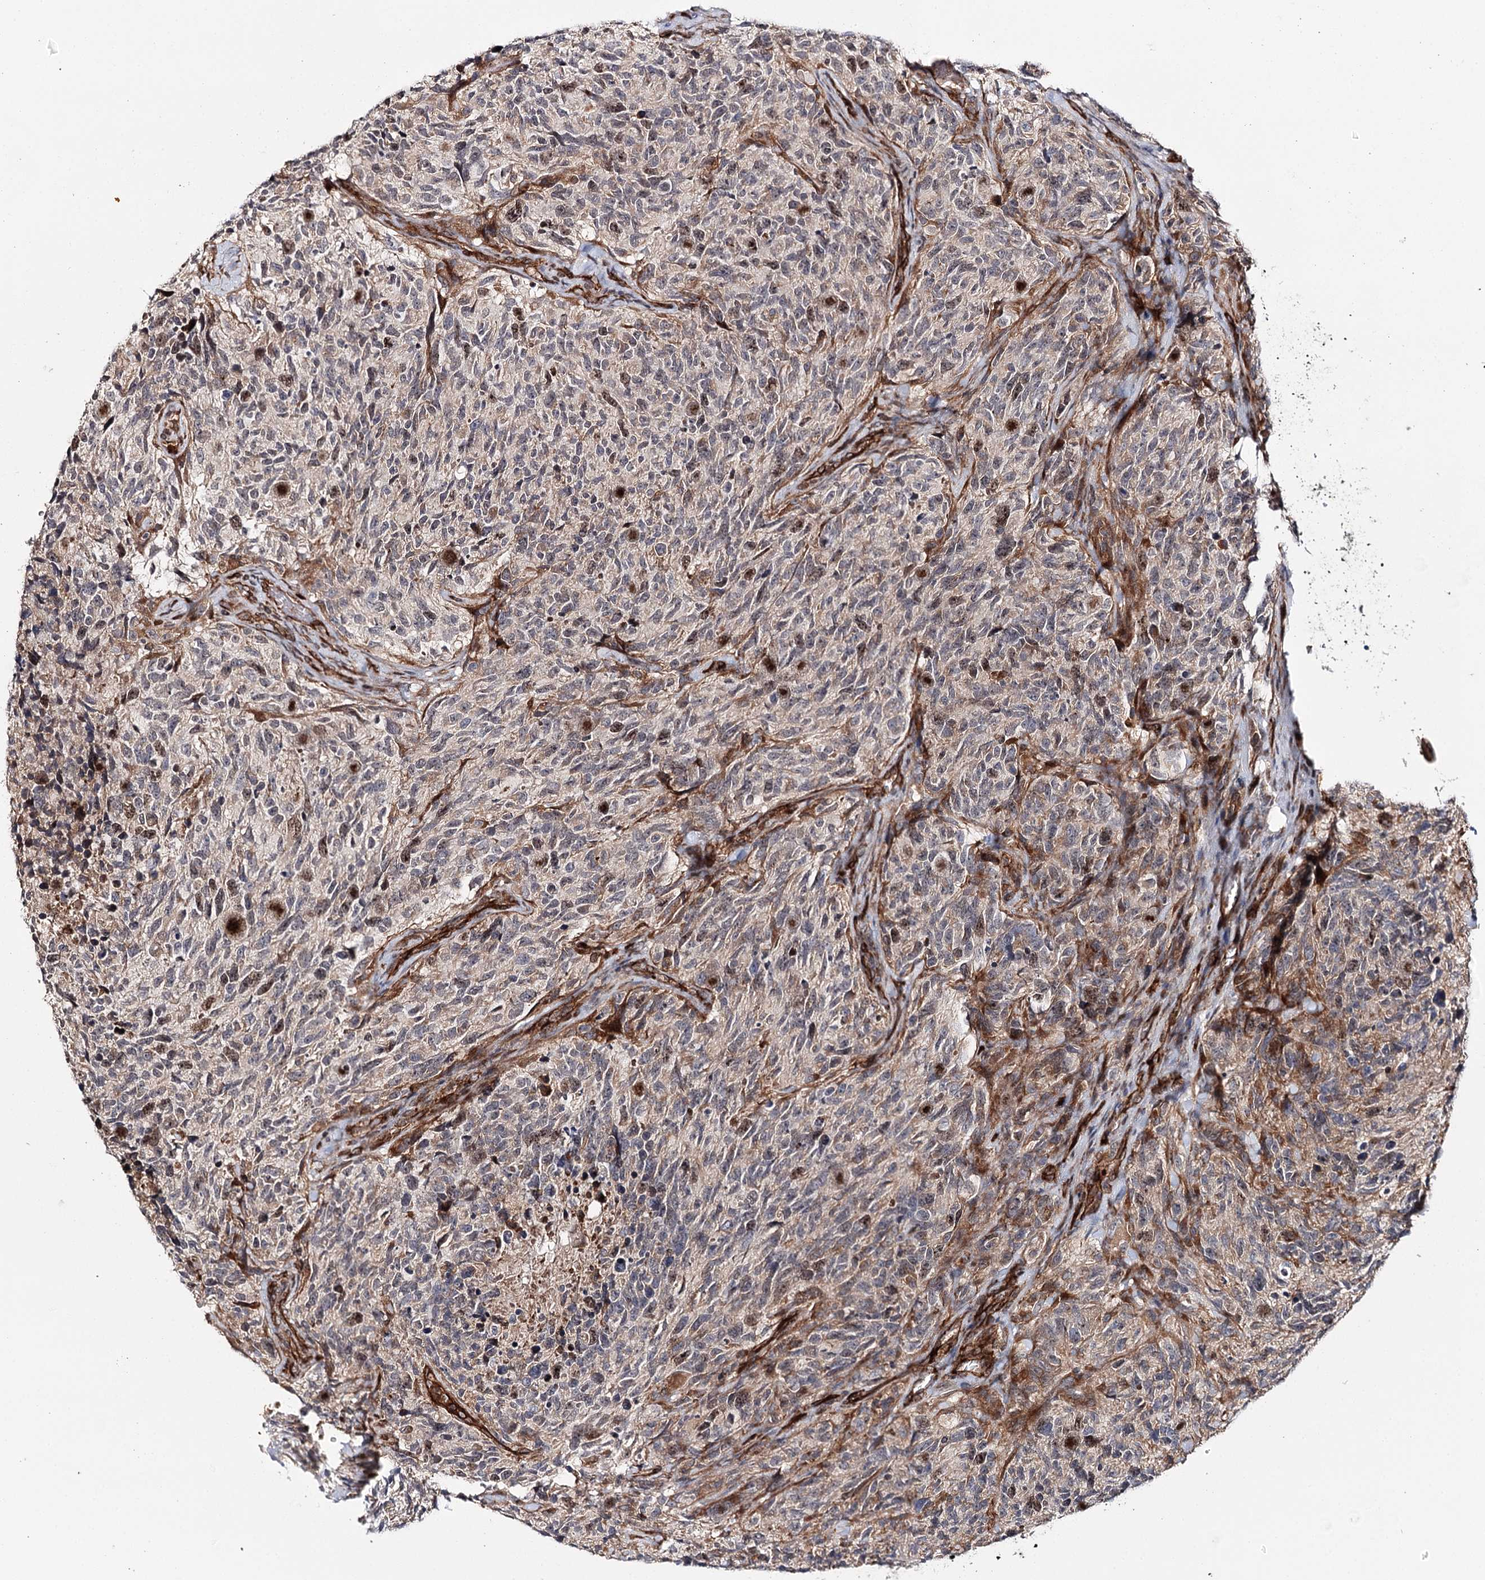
{"staining": {"intensity": "weak", "quantity": "25%-75%", "location": "cytoplasmic/membranous"}, "tissue": "glioma", "cell_type": "Tumor cells", "image_type": "cancer", "snomed": [{"axis": "morphology", "description": "Glioma, malignant, High grade"}, {"axis": "topography", "description": "Brain"}], "caption": "Immunohistochemistry (IHC) of glioma reveals low levels of weak cytoplasmic/membranous positivity in approximately 25%-75% of tumor cells. (Brightfield microscopy of DAB IHC at high magnification).", "gene": "MKNK1", "patient": {"sex": "male", "age": 69}}